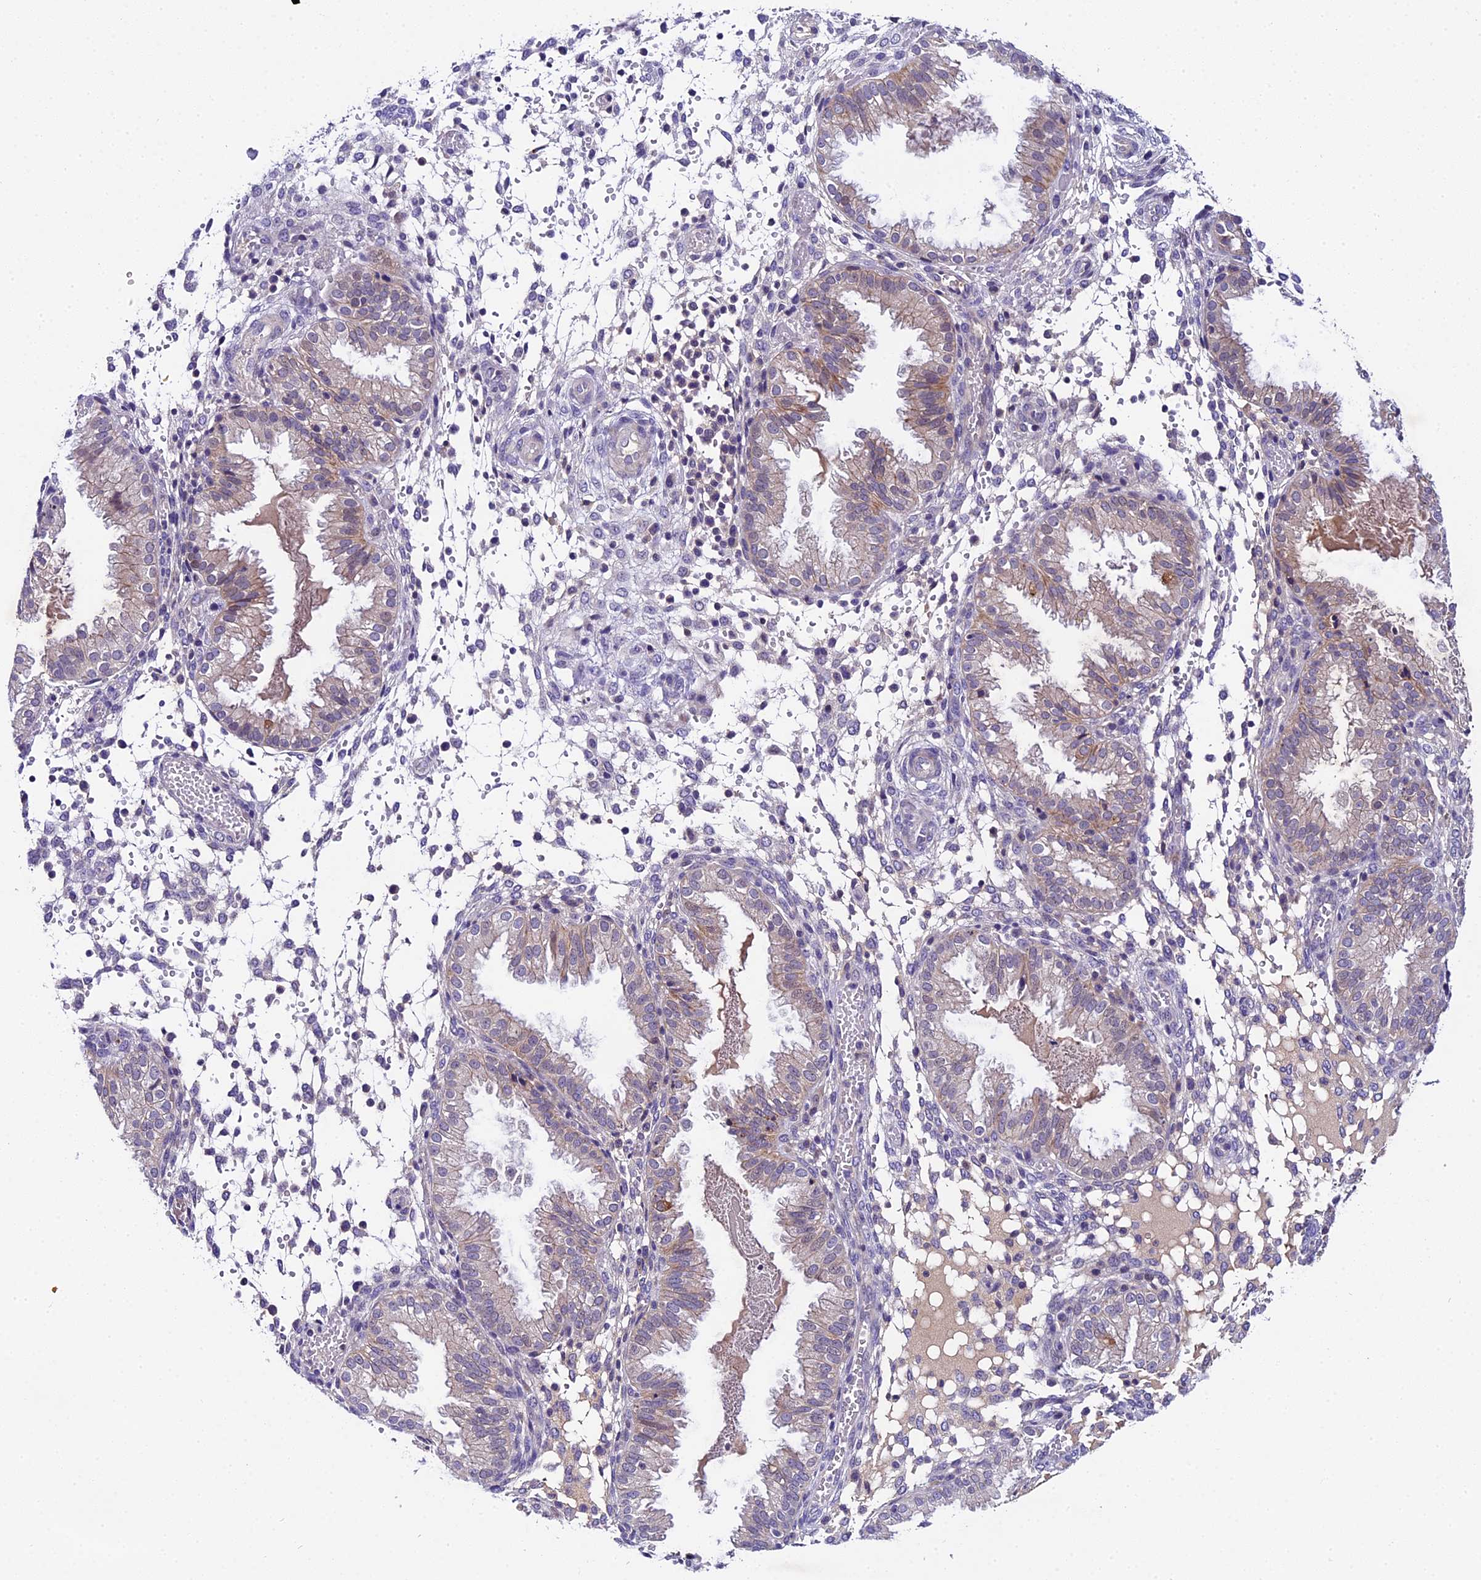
{"staining": {"intensity": "negative", "quantity": "none", "location": "none"}, "tissue": "endometrium", "cell_type": "Cells in endometrial stroma", "image_type": "normal", "snomed": [{"axis": "morphology", "description": "Normal tissue, NOS"}, {"axis": "topography", "description": "Endometrium"}], "caption": "This is an immunohistochemistry photomicrograph of unremarkable endometrium. There is no positivity in cells in endometrial stroma.", "gene": "ENKD1", "patient": {"sex": "female", "age": 33}}